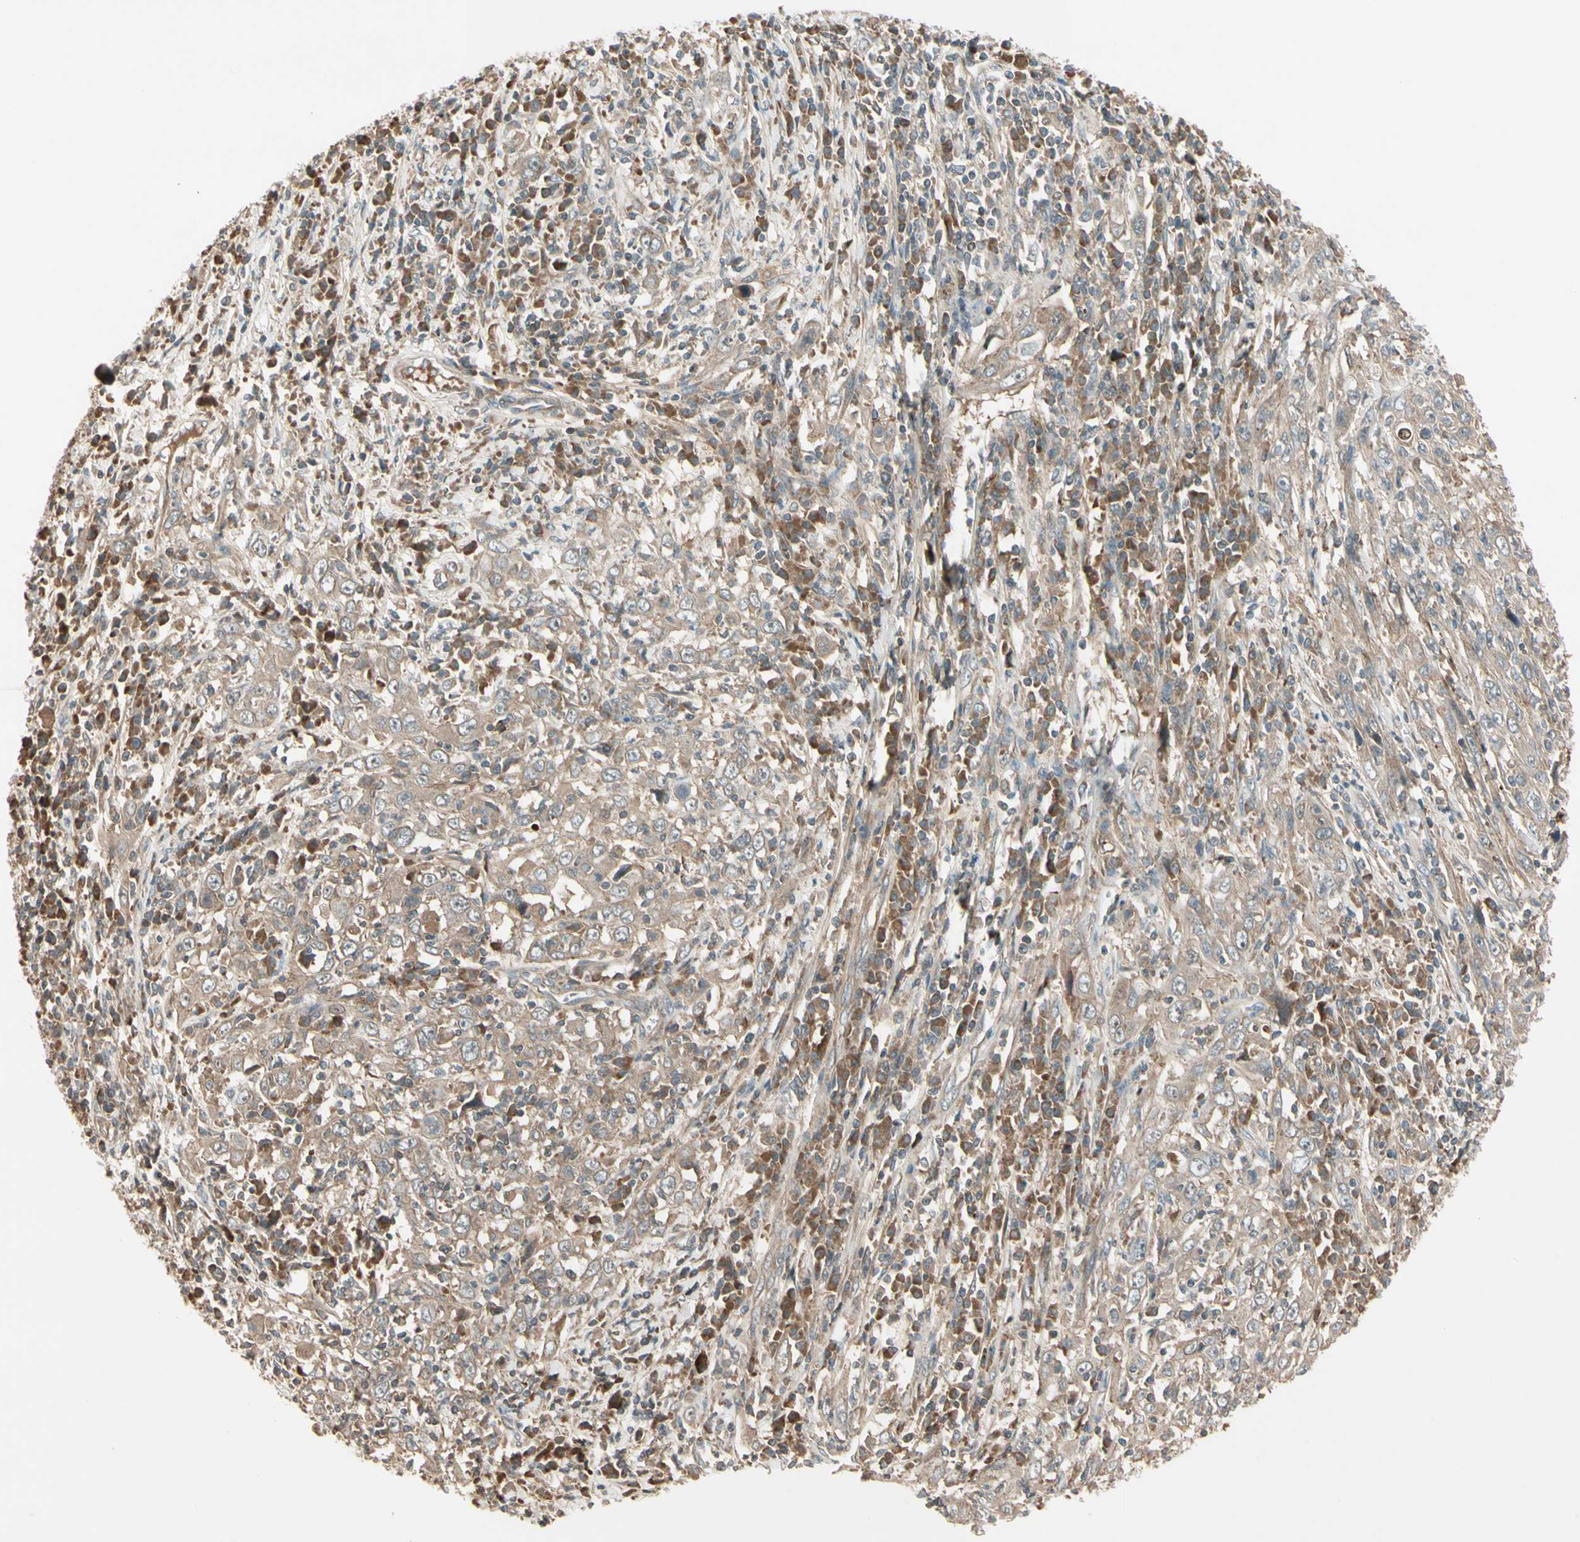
{"staining": {"intensity": "weak", "quantity": ">75%", "location": "cytoplasmic/membranous"}, "tissue": "cervical cancer", "cell_type": "Tumor cells", "image_type": "cancer", "snomed": [{"axis": "morphology", "description": "Squamous cell carcinoma, NOS"}, {"axis": "topography", "description": "Cervix"}], "caption": "Weak cytoplasmic/membranous positivity is appreciated in about >75% of tumor cells in squamous cell carcinoma (cervical).", "gene": "ACVR1C", "patient": {"sex": "female", "age": 46}}